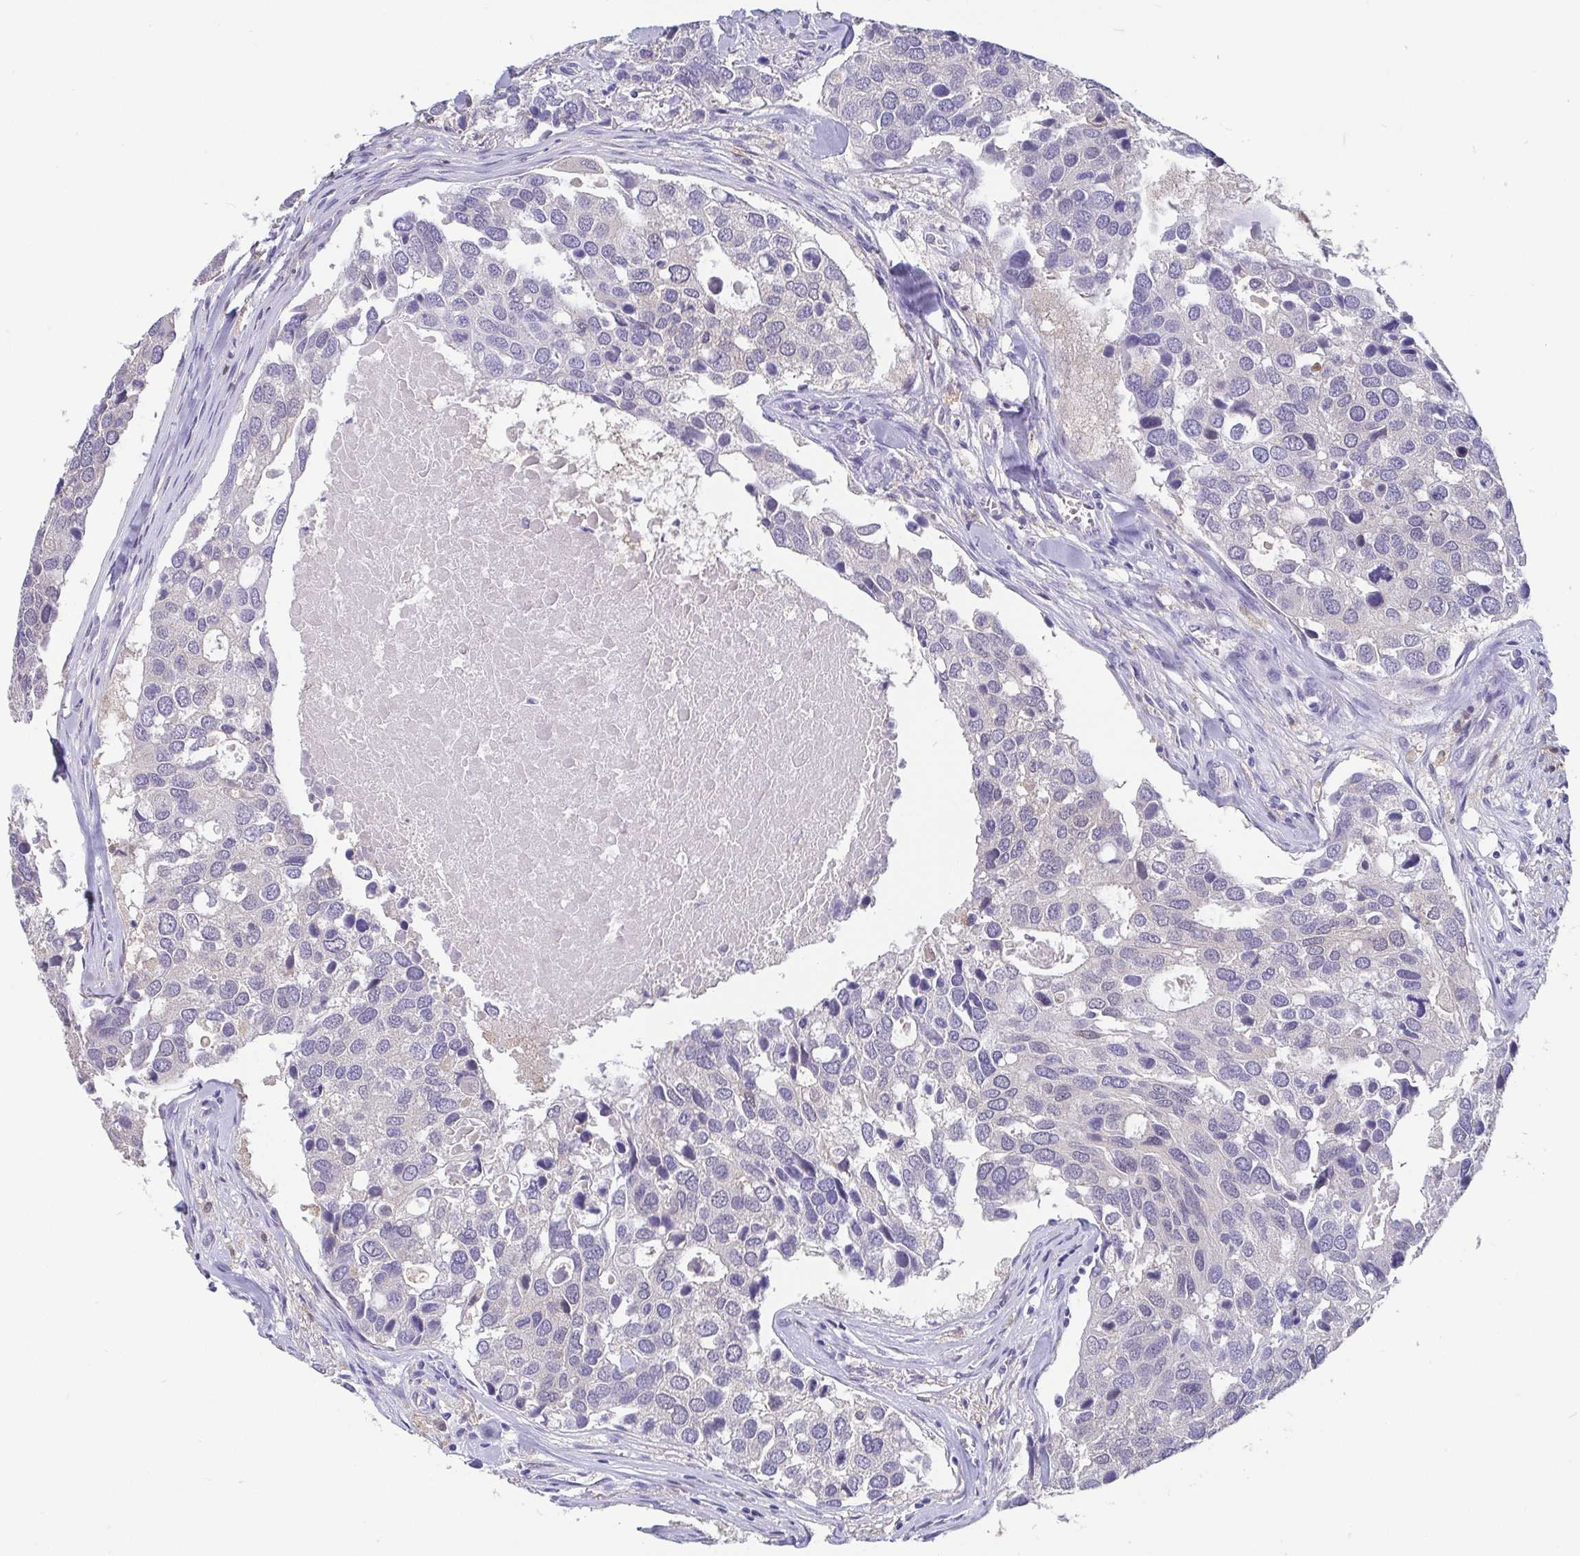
{"staining": {"intensity": "negative", "quantity": "none", "location": "none"}, "tissue": "breast cancer", "cell_type": "Tumor cells", "image_type": "cancer", "snomed": [{"axis": "morphology", "description": "Duct carcinoma"}, {"axis": "topography", "description": "Breast"}], "caption": "Immunohistochemistry (IHC) photomicrograph of neoplastic tissue: breast cancer (invasive ductal carcinoma) stained with DAB (3,3'-diaminobenzidine) exhibits no significant protein positivity in tumor cells. (IHC, brightfield microscopy, high magnification).", "gene": "IDH1", "patient": {"sex": "female", "age": 83}}